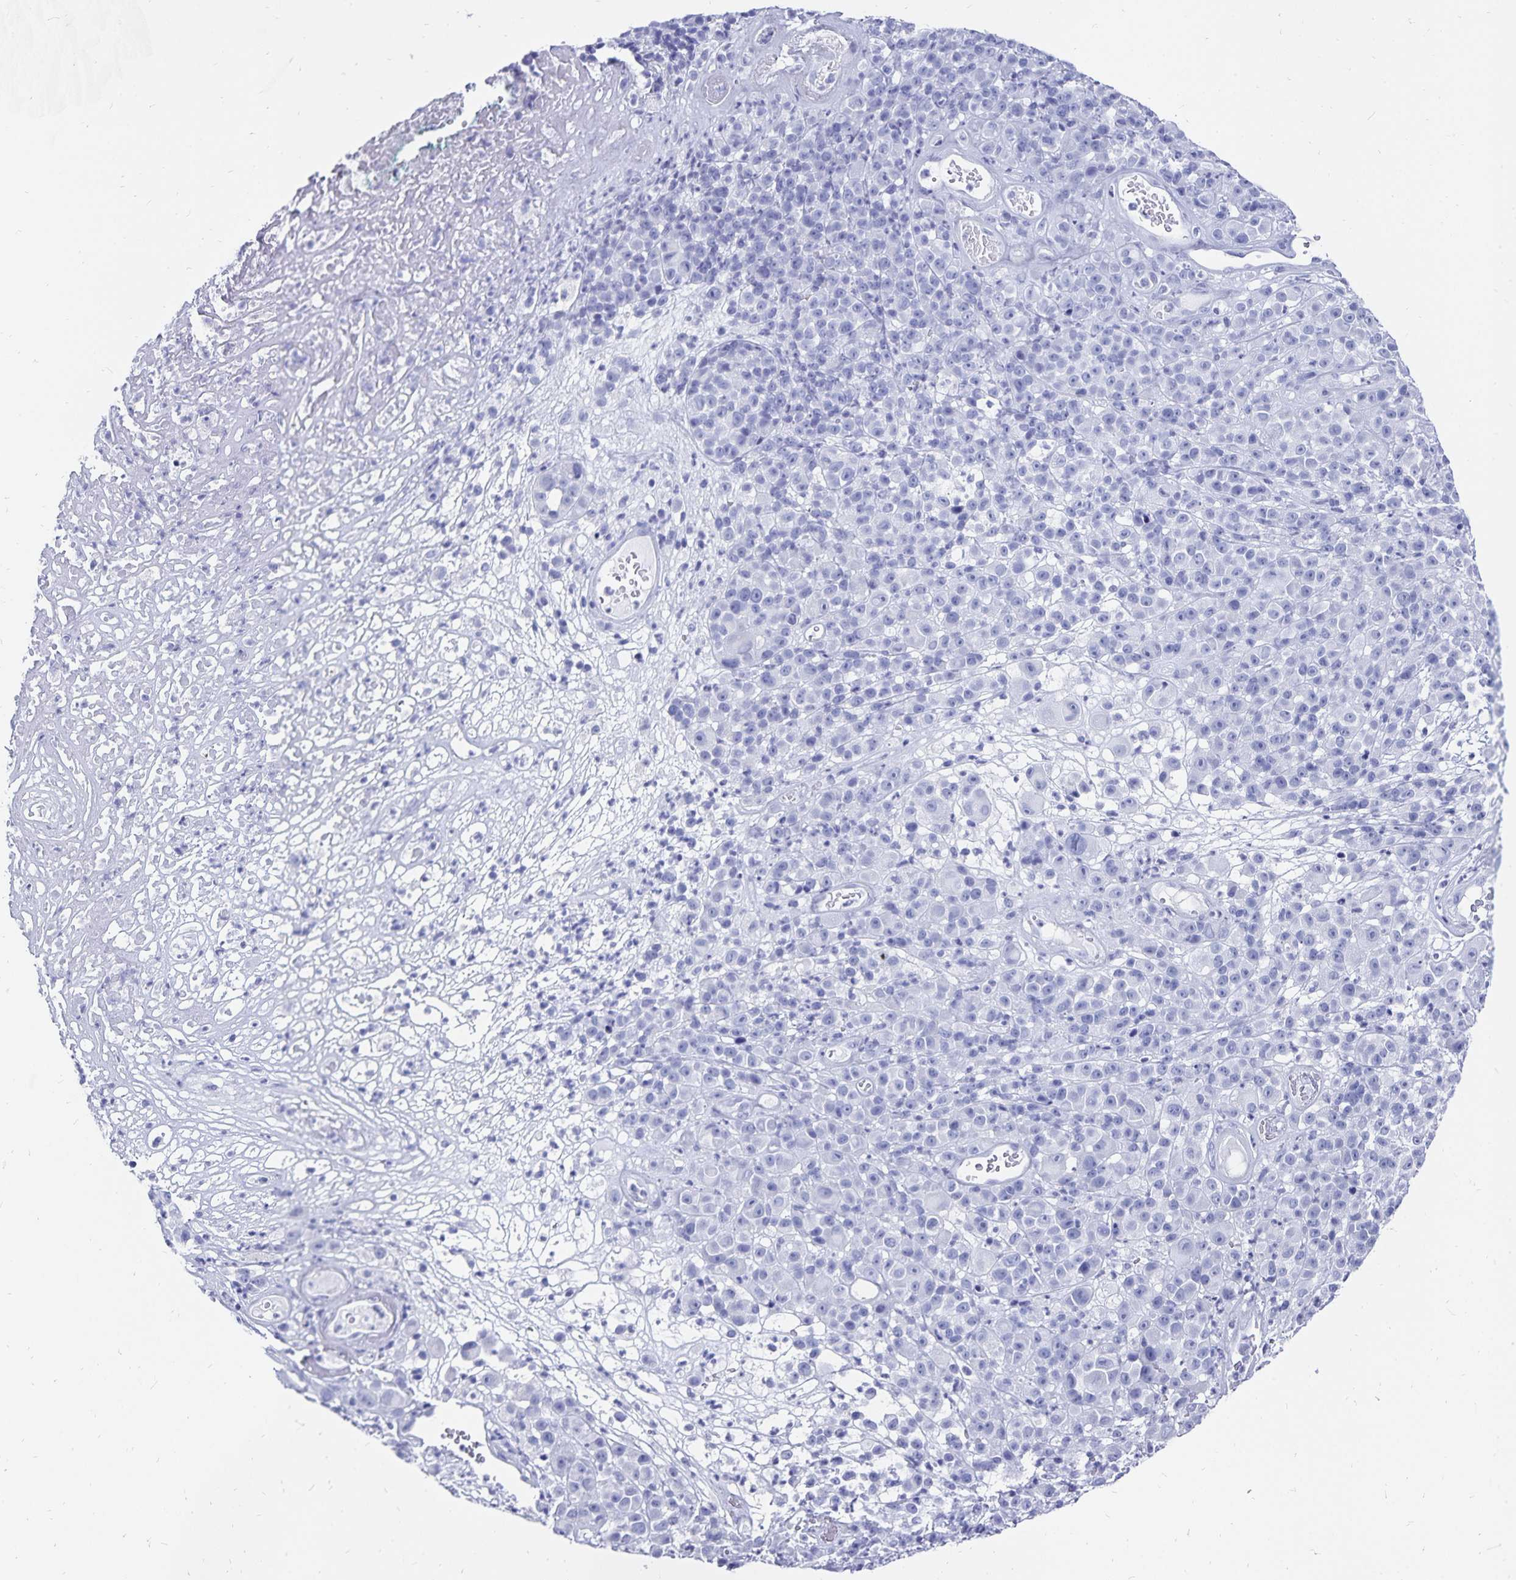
{"staining": {"intensity": "negative", "quantity": "none", "location": "none"}, "tissue": "melanoma", "cell_type": "Tumor cells", "image_type": "cancer", "snomed": [{"axis": "morphology", "description": "Malignant melanoma, NOS"}, {"axis": "topography", "description": "Skin"}, {"axis": "topography", "description": "Skin of back"}], "caption": "Malignant melanoma was stained to show a protein in brown. There is no significant staining in tumor cells. (IHC, brightfield microscopy, high magnification).", "gene": "ADH1A", "patient": {"sex": "male", "age": 91}}